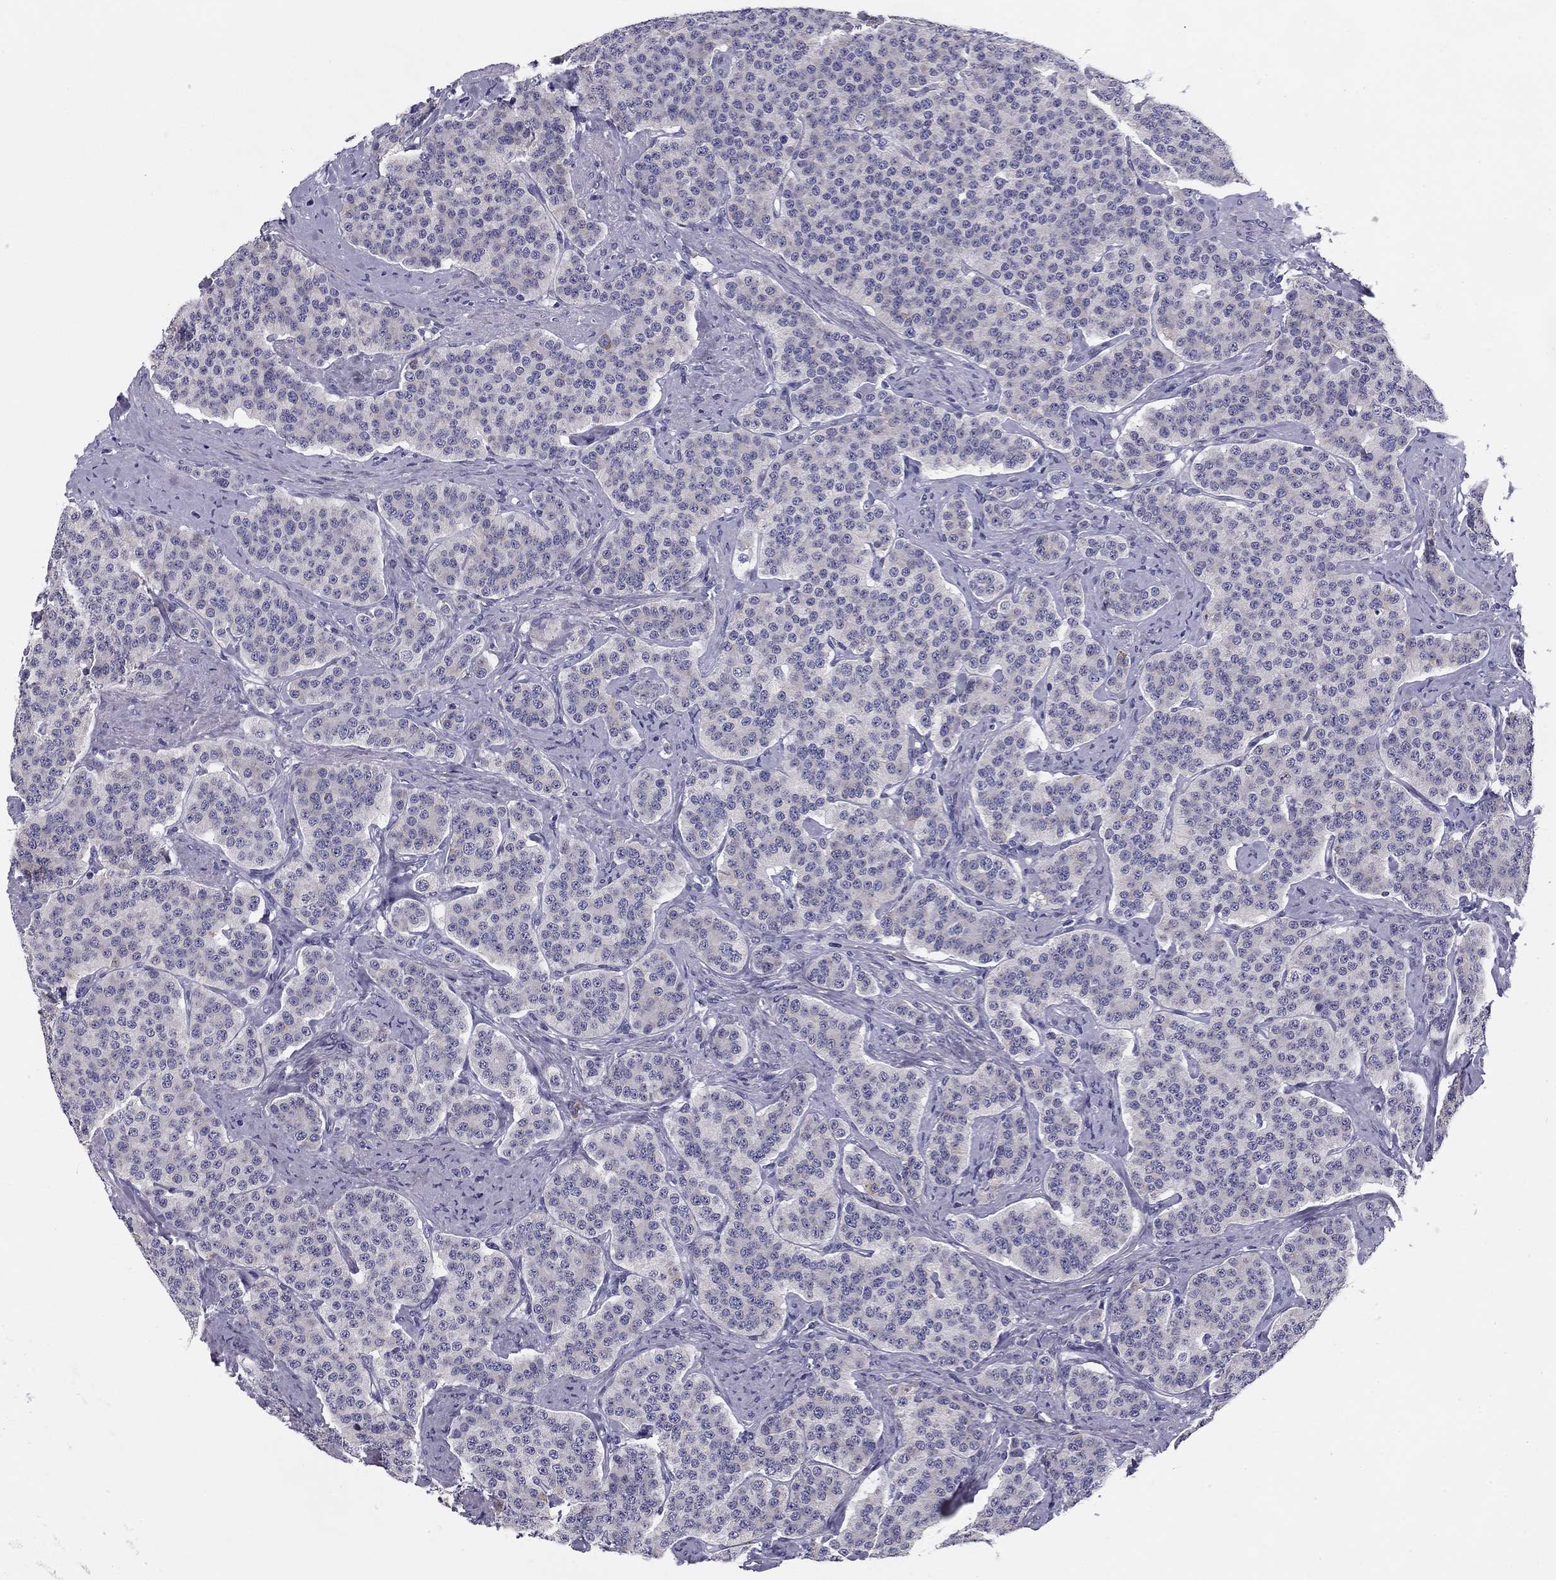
{"staining": {"intensity": "negative", "quantity": "none", "location": "none"}, "tissue": "carcinoid", "cell_type": "Tumor cells", "image_type": "cancer", "snomed": [{"axis": "morphology", "description": "Carcinoid, malignant, NOS"}, {"axis": "topography", "description": "Small intestine"}], "caption": "This is a image of IHC staining of malignant carcinoid, which shows no expression in tumor cells.", "gene": "TMED3", "patient": {"sex": "female", "age": 58}}